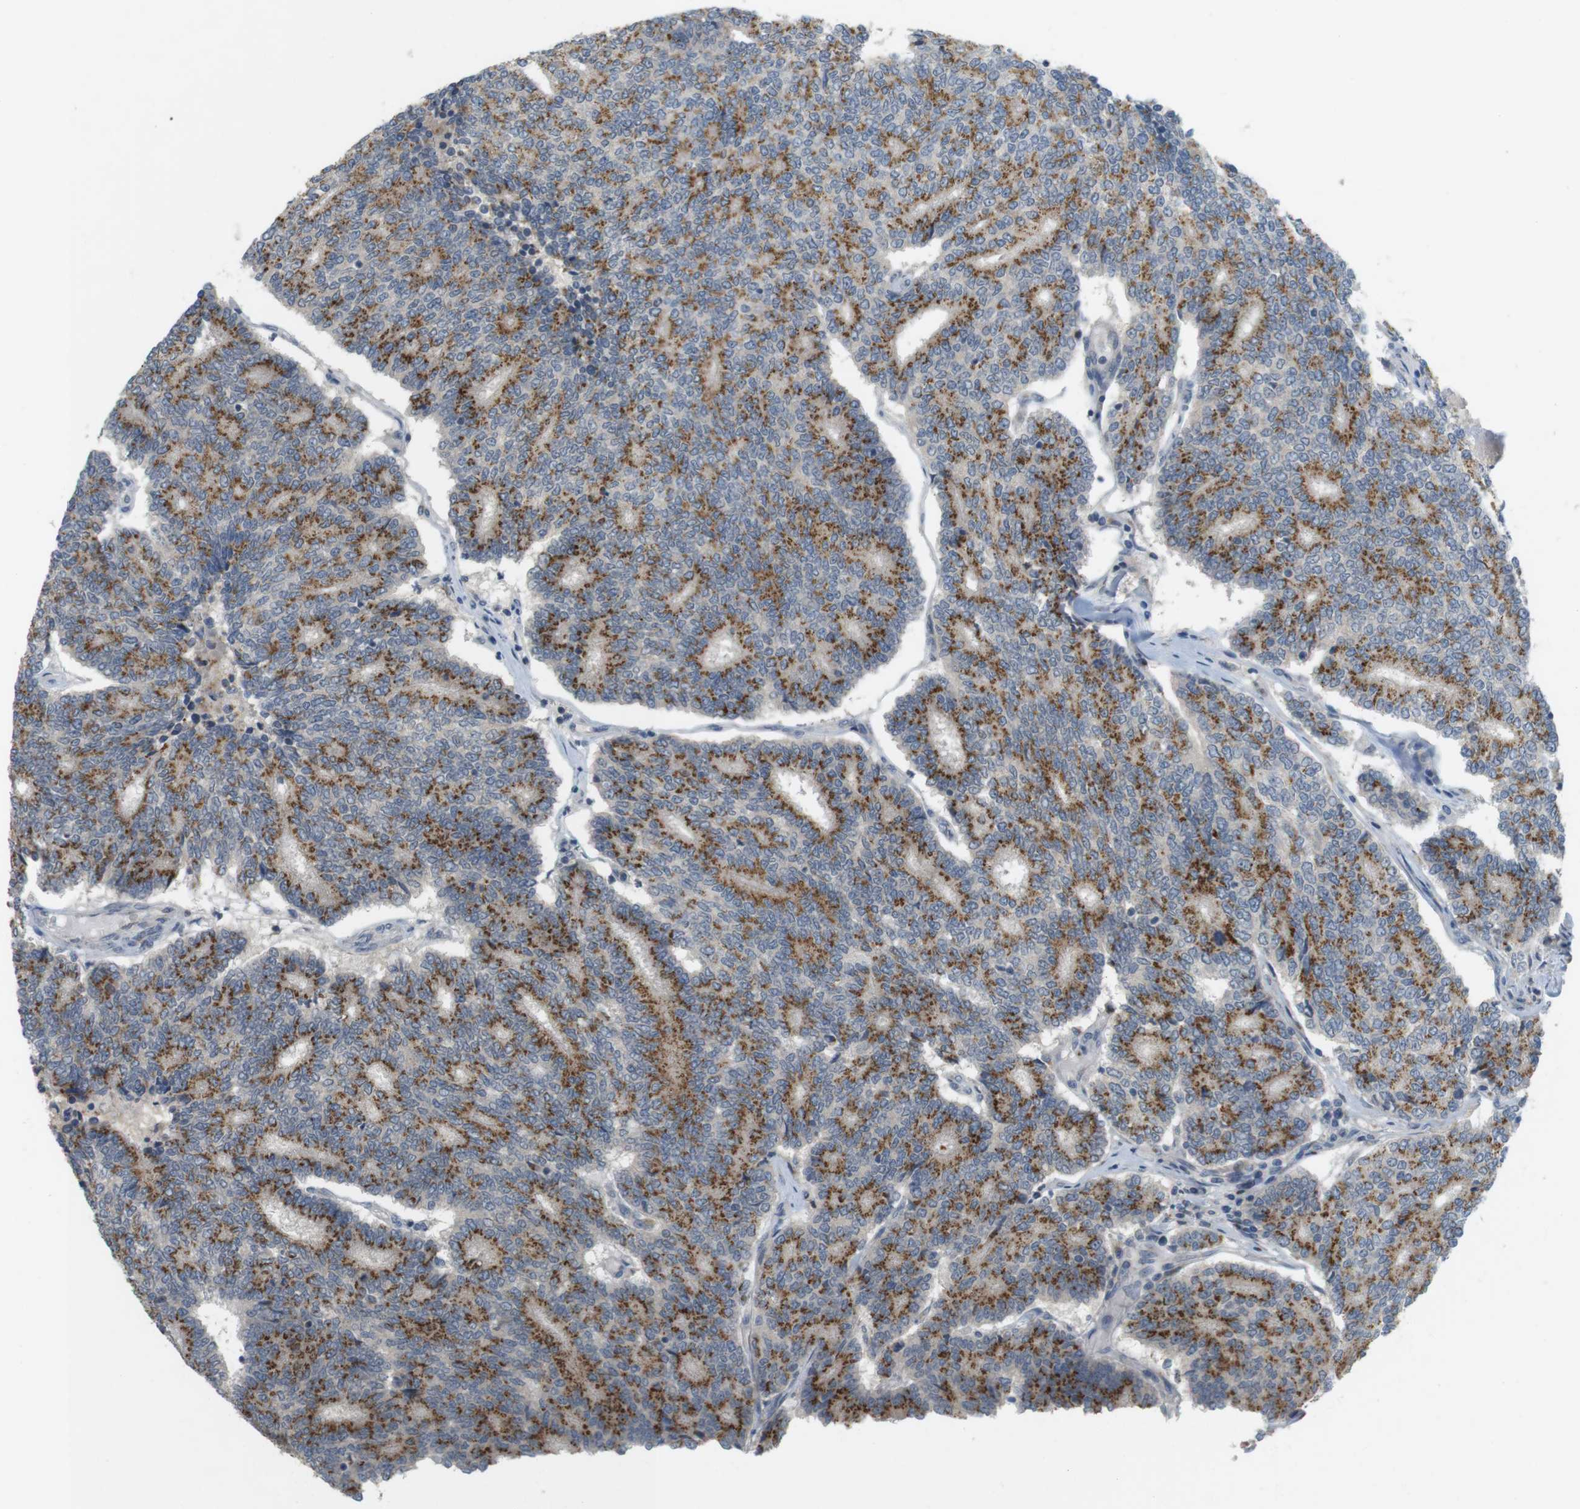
{"staining": {"intensity": "moderate", "quantity": ">75%", "location": "cytoplasmic/membranous"}, "tissue": "prostate cancer", "cell_type": "Tumor cells", "image_type": "cancer", "snomed": [{"axis": "morphology", "description": "Normal tissue, NOS"}, {"axis": "morphology", "description": "Adenocarcinoma, High grade"}, {"axis": "topography", "description": "Prostate"}, {"axis": "topography", "description": "Seminal veicle"}], "caption": "High-grade adenocarcinoma (prostate) was stained to show a protein in brown. There is medium levels of moderate cytoplasmic/membranous staining in approximately >75% of tumor cells. The protein is stained brown, and the nuclei are stained in blue (DAB (3,3'-diaminobenzidine) IHC with brightfield microscopy, high magnification).", "gene": "YIPF3", "patient": {"sex": "male", "age": 55}}